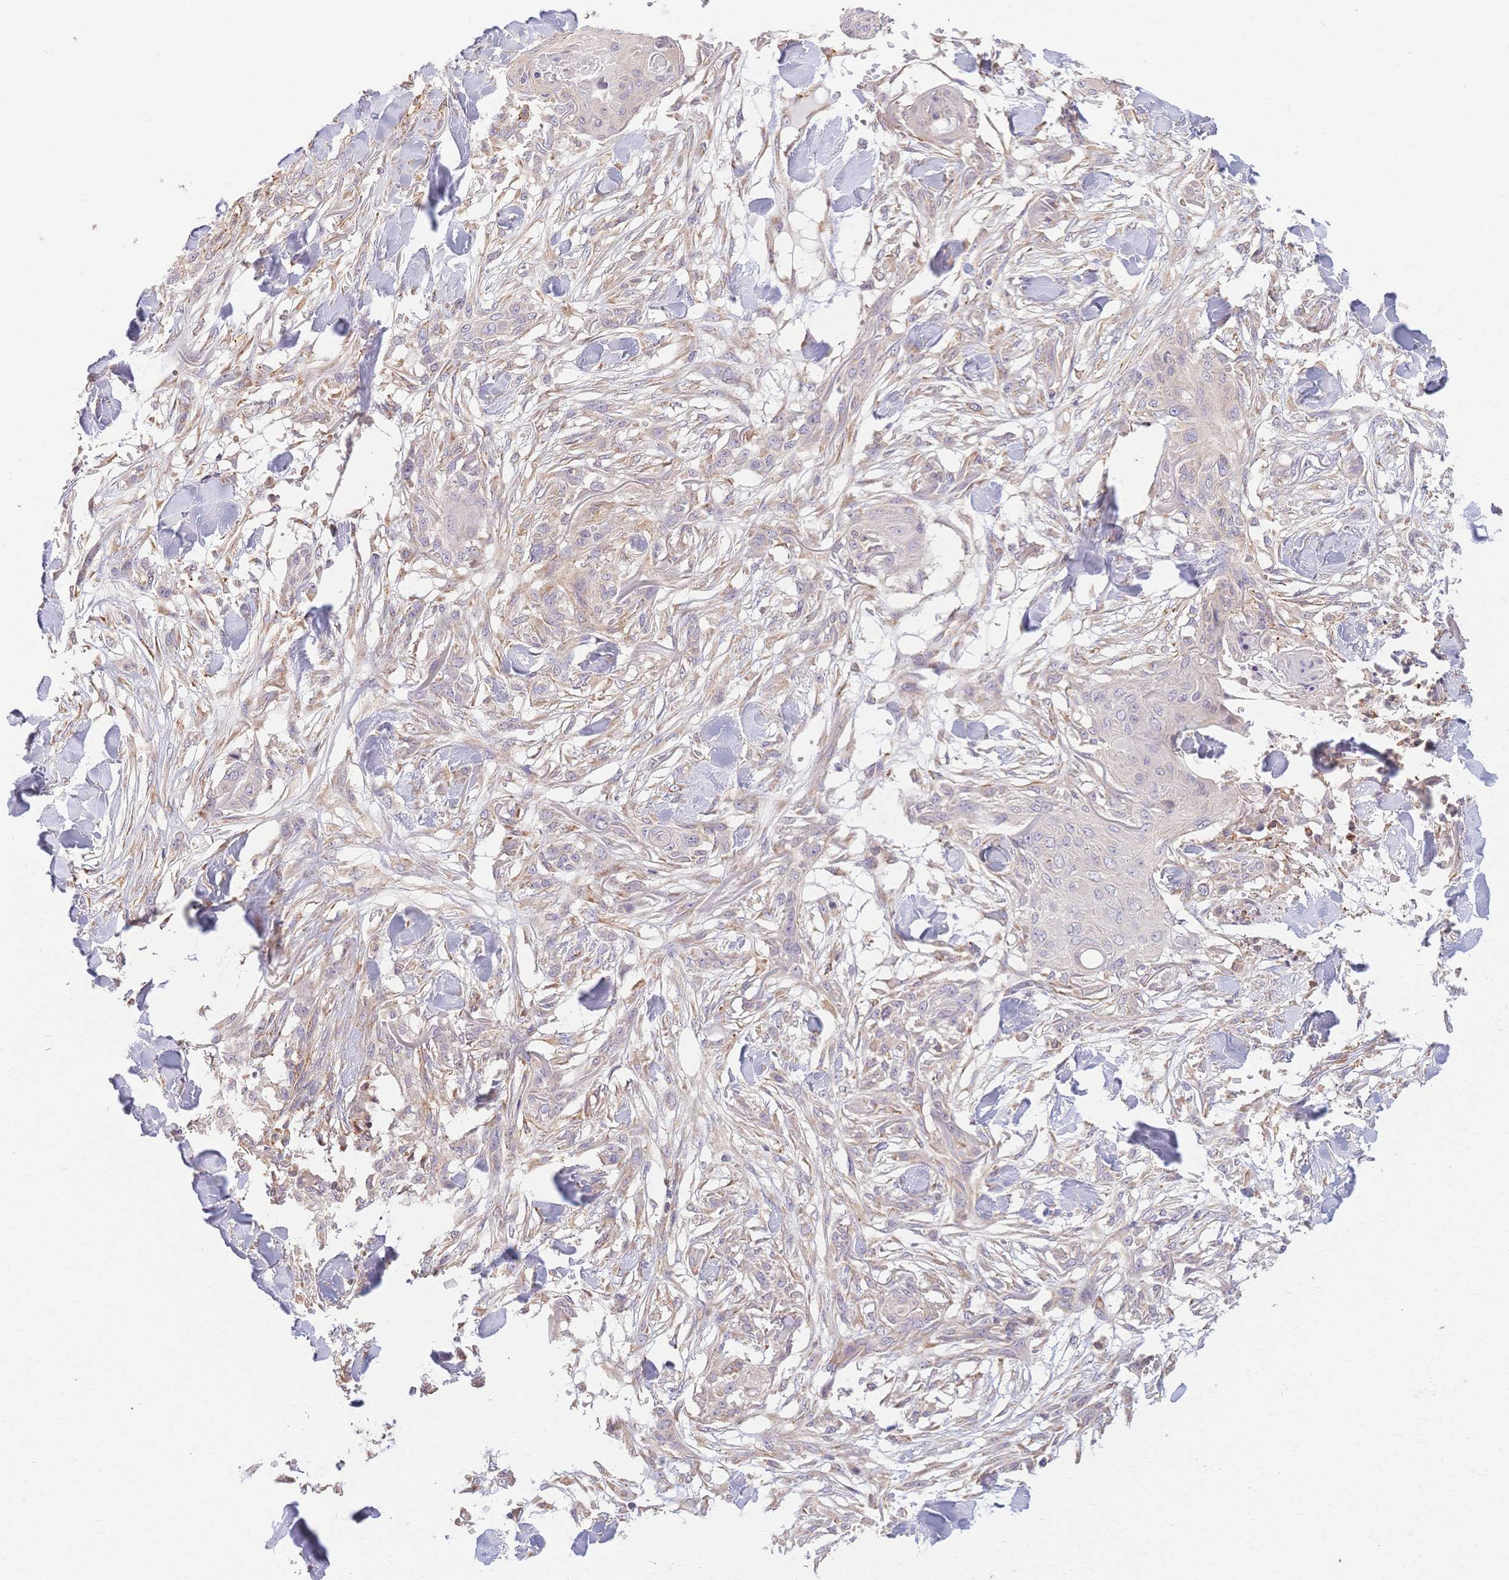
{"staining": {"intensity": "negative", "quantity": "none", "location": "none"}, "tissue": "skin cancer", "cell_type": "Tumor cells", "image_type": "cancer", "snomed": [{"axis": "morphology", "description": "Squamous cell carcinoma, NOS"}, {"axis": "topography", "description": "Skin"}], "caption": "Skin cancer (squamous cell carcinoma) stained for a protein using IHC reveals no expression tumor cells.", "gene": "HS3ST5", "patient": {"sex": "female", "age": 59}}